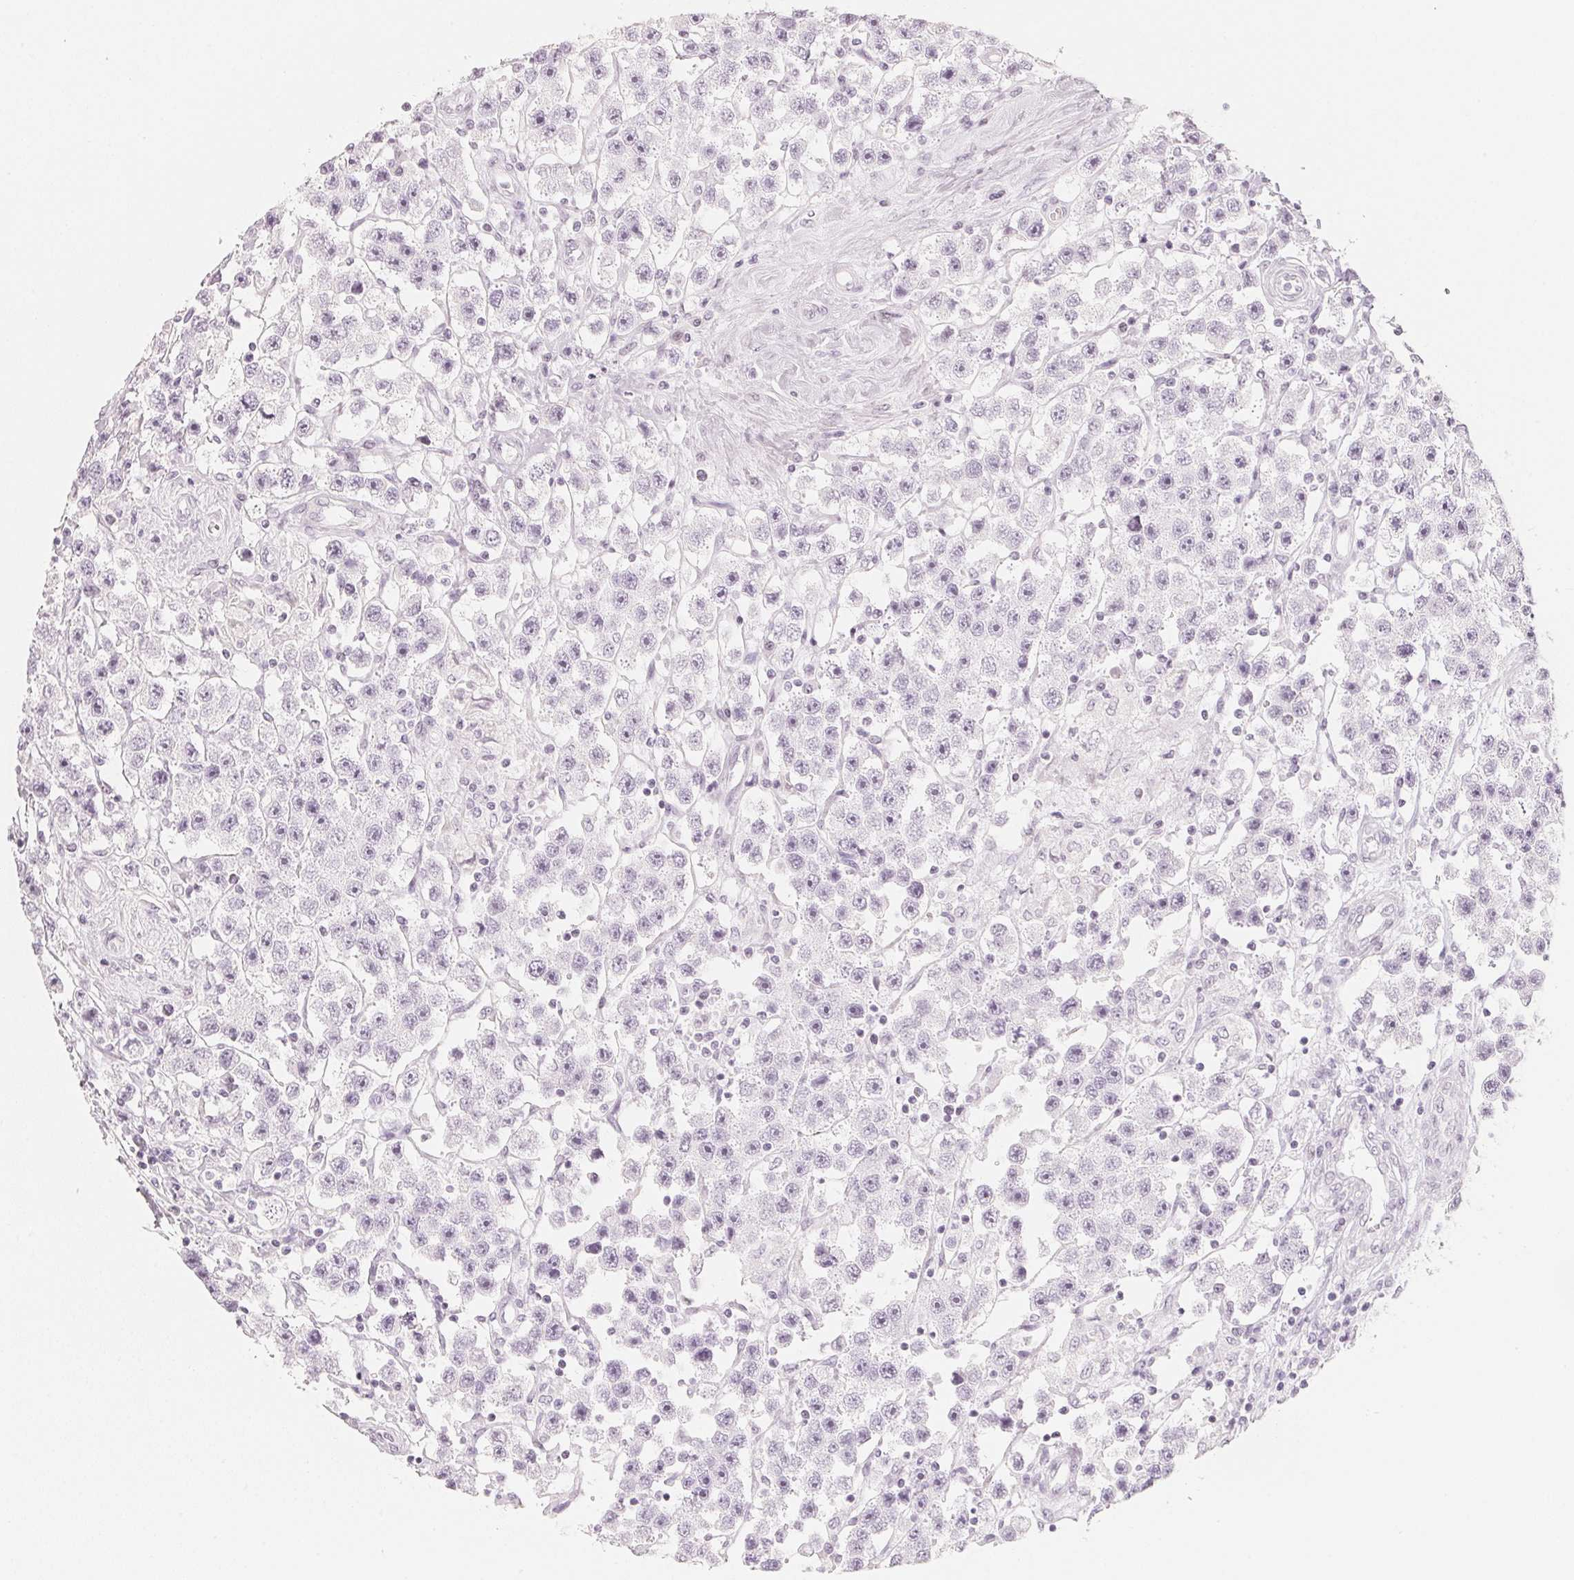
{"staining": {"intensity": "negative", "quantity": "none", "location": "none"}, "tissue": "testis cancer", "cell_type": "Tumor cells", "image_type": "cancer", "snomed": [{"axis": "morphology", "description": "Seminoma, NOS"}, {"axis": "topography", "description": "Testis"}], "caption": "IHC photomicrograph of human testis seminoma stained for a protein (brown), which exhibits no staining in tumor cells.", "gene": "SLC22A8", "patient": {"sex": "male", "age": 45}}